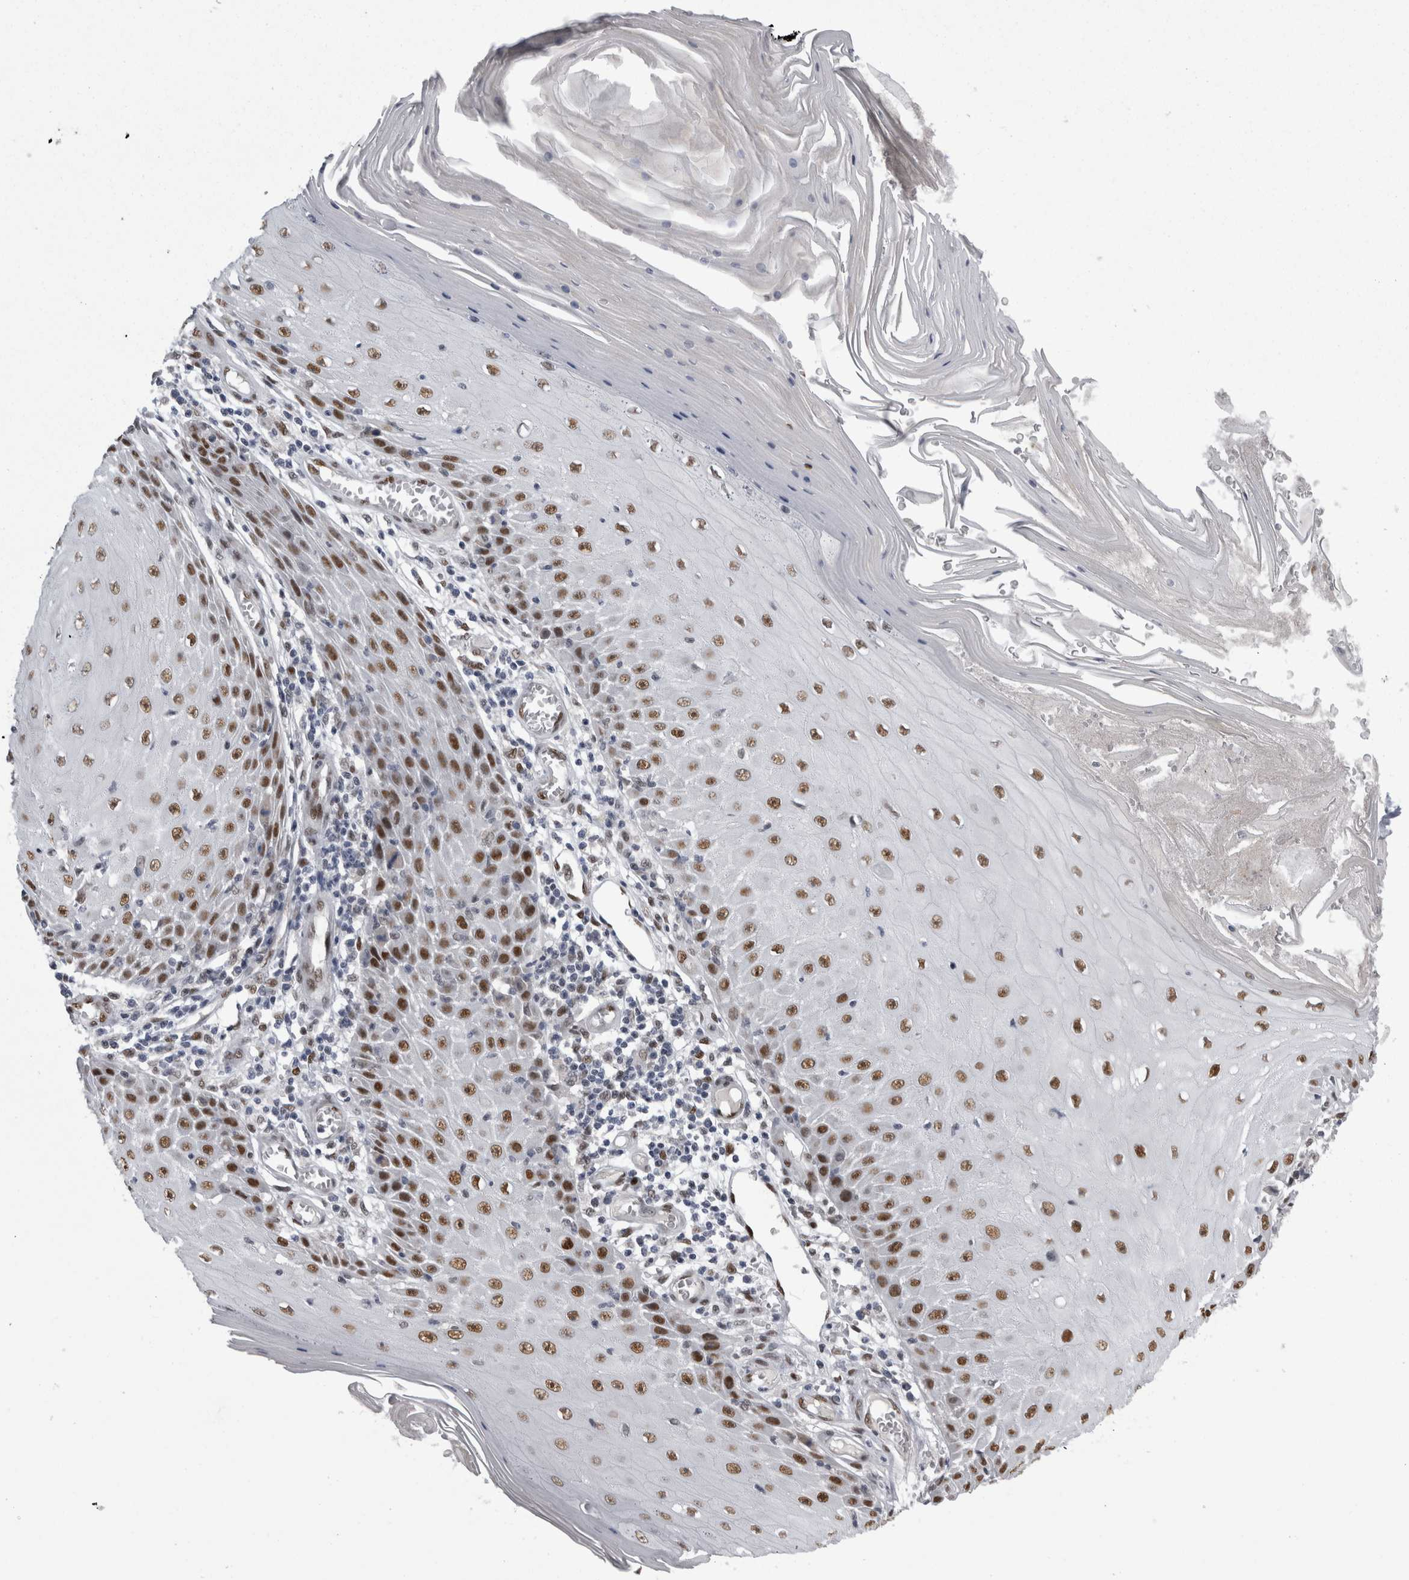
{"staining": {"intensity": "moderate", "quantity": ">75%", "location": "nuclear"}, "tissue": "skin cancer", "cell_type": "Tumor cells", "image_type": "cancer", "snomed": [{"axis": "morphology", "description": "Squamous cell carcinoma, NOS"}, {"axis": "topography", "description": "Skin"}], "caption": "Human skin squamous cell carcinoma stained for a protein (brown) displays moderate nuclear positive positivity in about >75% of tumor cells.", "gene": "C1orf54", "patient": {"sex": "female", "age": 73}}